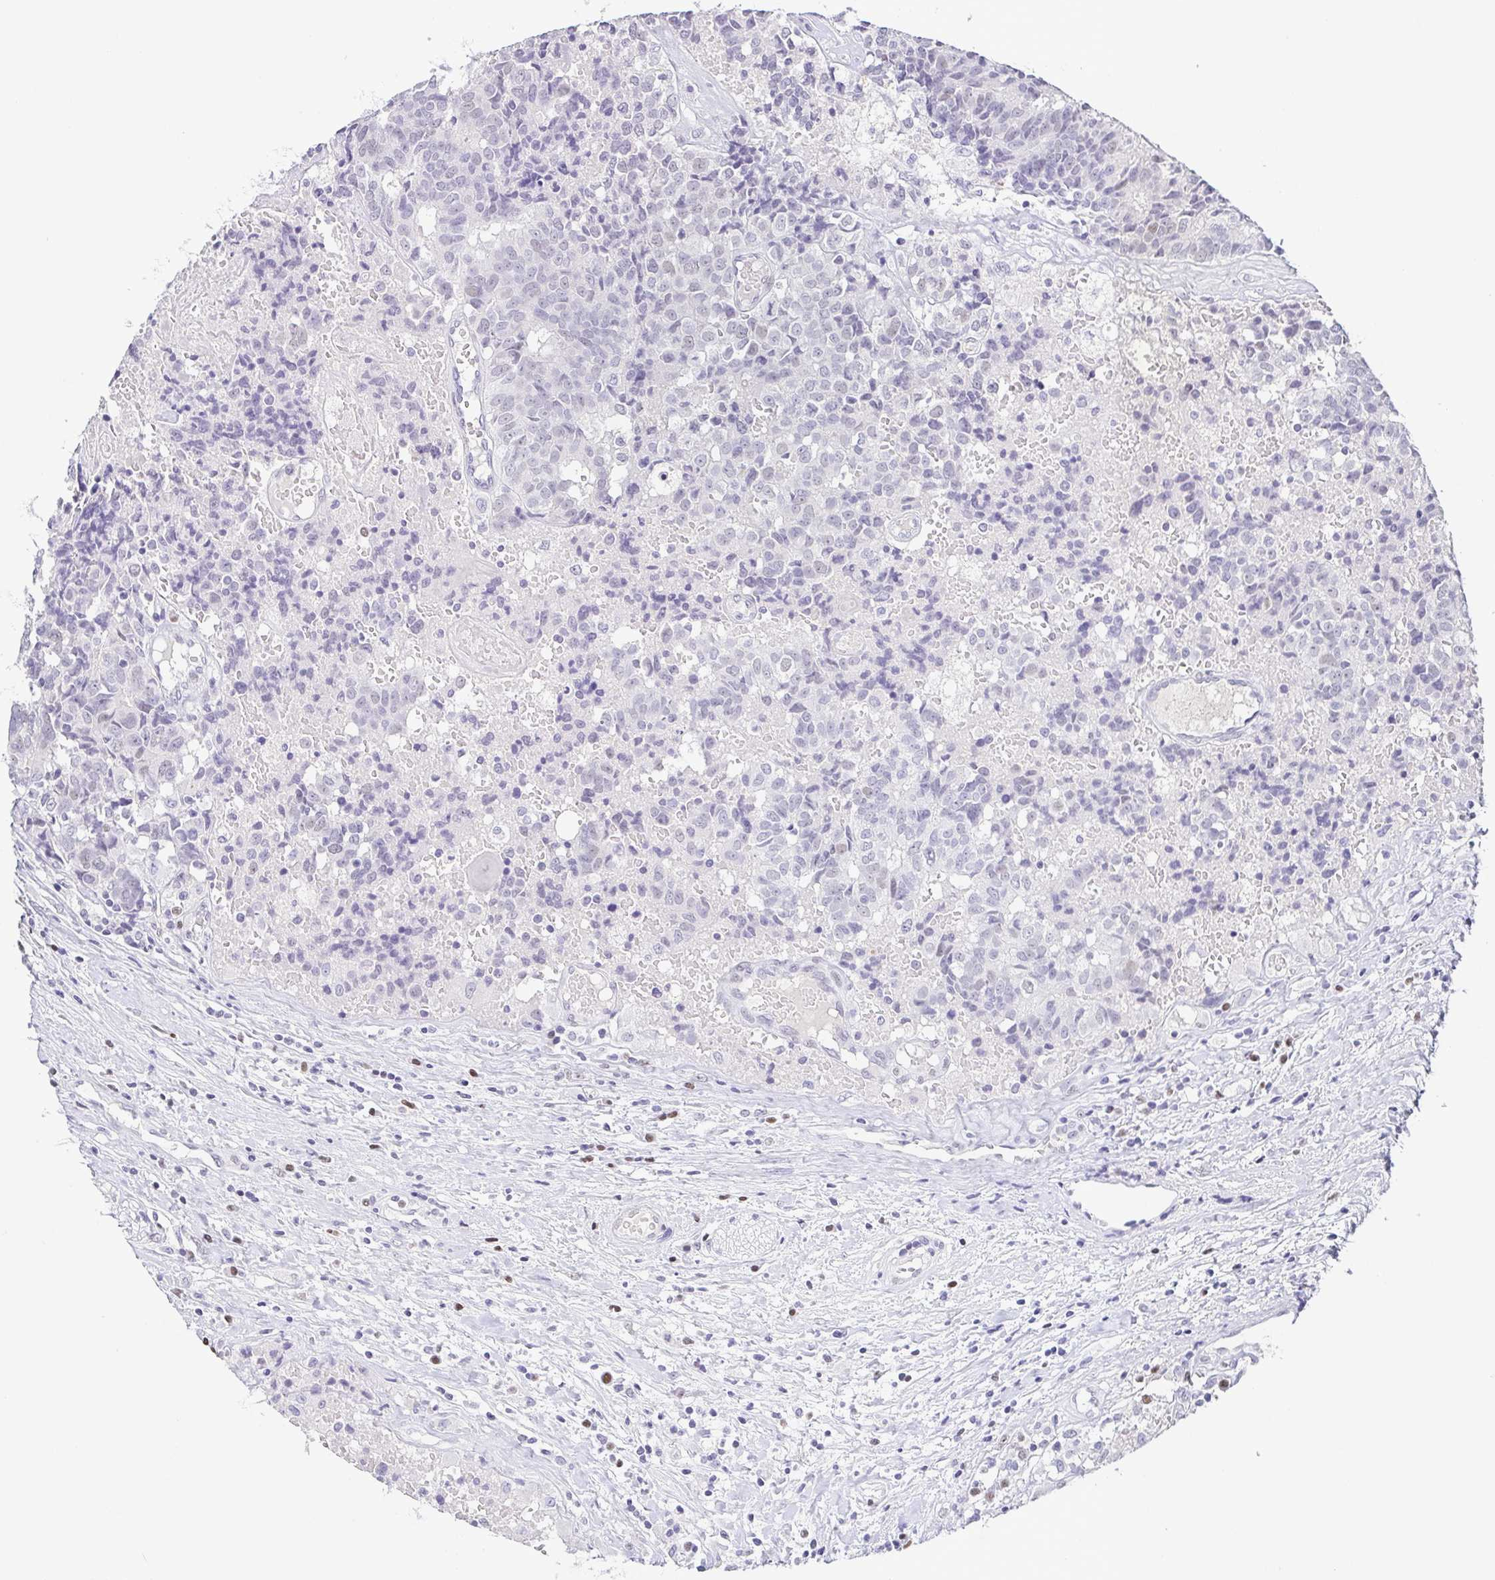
{"staining": {"intensity": "negative", "quantity": "none", "location": "none"}, "tissue": "prostate cancer", "cell_type": "Tumor cells", "image_type": "cancer", "snomed": [{"axis": "morphology", "description": "Adenocarcinoma, High grade"}, {"axis": "topography", "description": "Prostate and seminal vesicle, NOS"}], "caption": "The histopathology image demonstrates no significant positivity in tumor cells of adenocarcinoma (high-grade) (prostate).", "gene": "TCF3", "patient": {"sex": "male", "age": 60}}